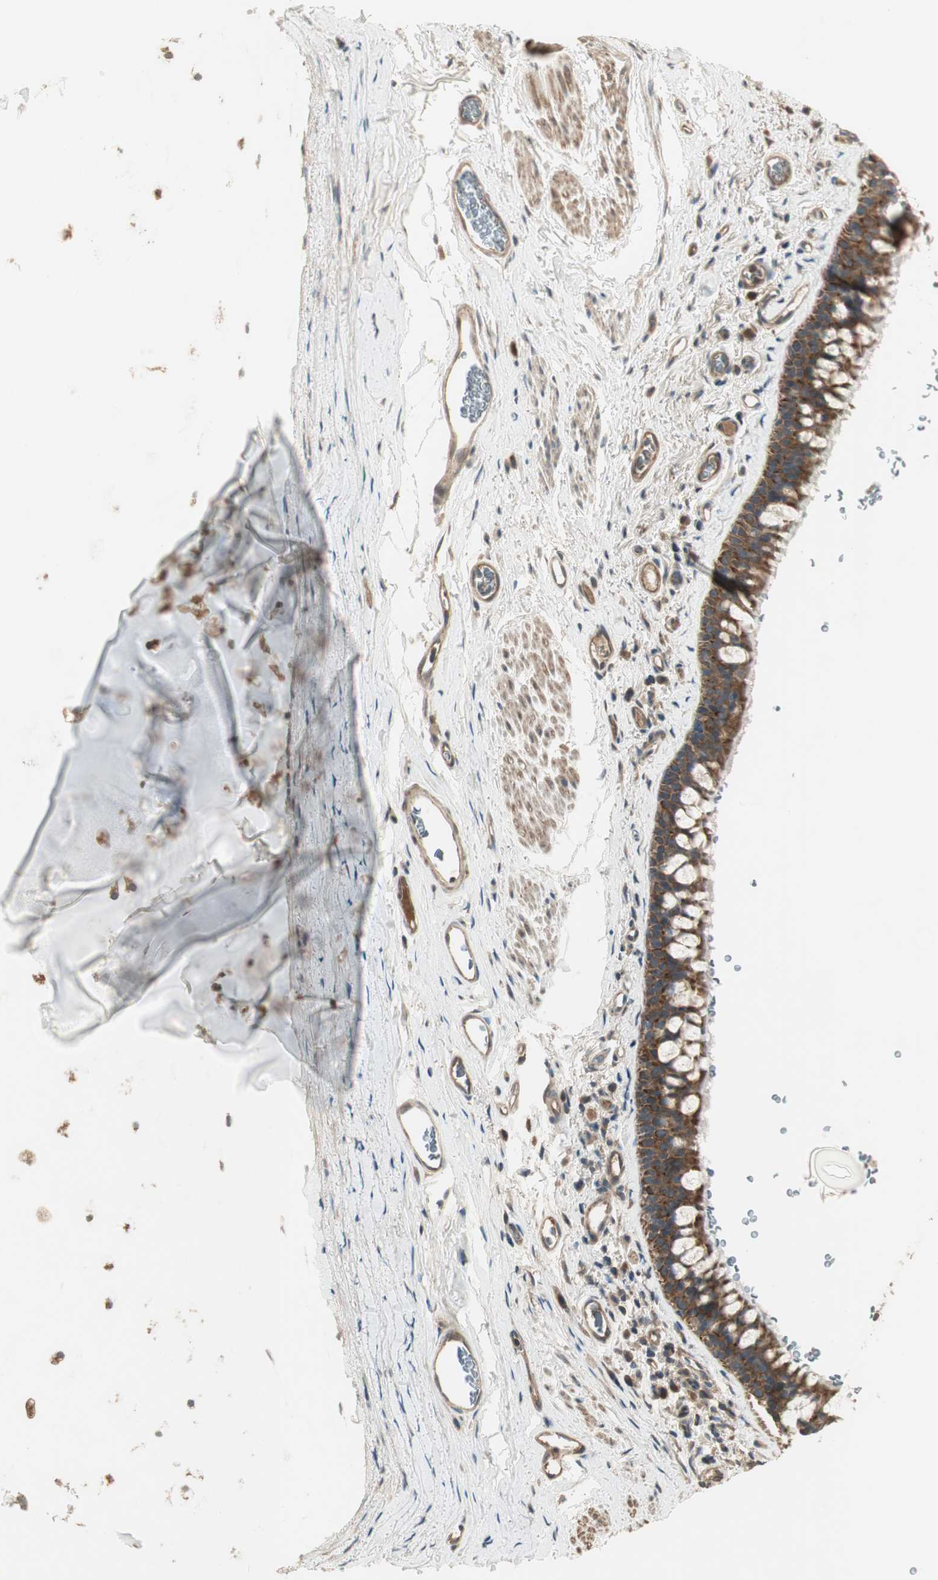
{"staining": {"intensity": "strong", "quantity": ">75%", "location": "cytoplasmic/membranous"}, "tissue": "bronchus", "cell_type": "Respiratory epithelial cells", "image_type": "normal", "snomed": [{"axis": "morphology", "description": "Normal tissue, NOS"}, {"axis": "morphology", "description": "Malignant melanoma, Metastatic site"}, {"axis": "topography", "description": "Bronchus"}, {"axis": "topography", "description": "Lung"}], "caption": "Normal bronchus demonstrates strong cytoplasmic/membranous positivity in about >75% of respiratory epithelial cells, visualized by immunohistochemistry. The staining was performed using DAB (3,3'-diaminobenzidine), with brown indicating positive protein expression. Nuclei are stained blue with hematoxylin.", "gene": "PFDN5", "patient": {"sex": "male", "age": 64}}